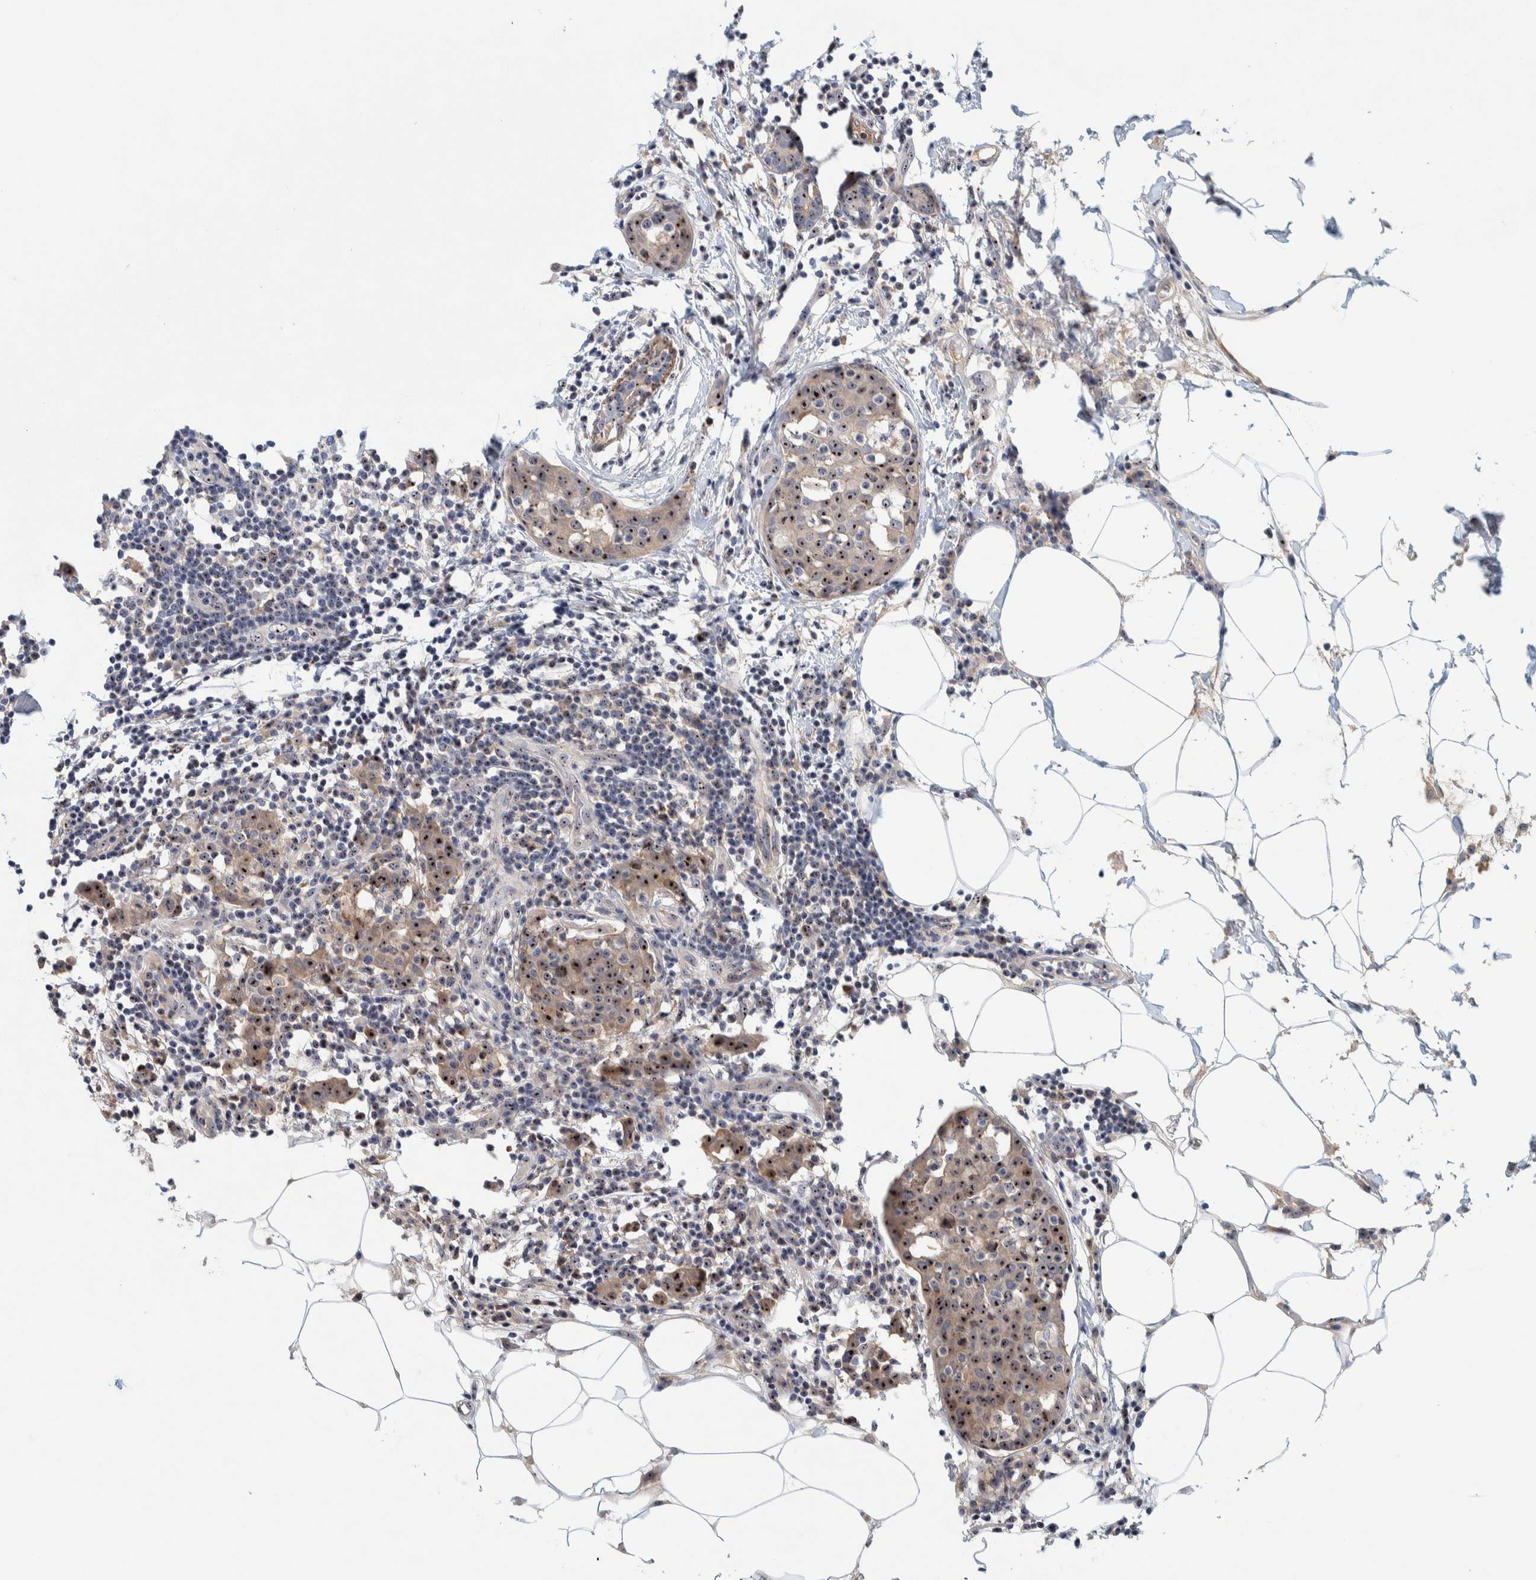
{"staining": {"intensity": "strong", "quantity": ">75%", "location": "cytoplasmic/membranous,nuclear"}, "tissue": "breast cancer", "cell_type": "Tumor cells", "image_type": "cancer", "snomed": [{"axis": "morphology", "description": "Normal tissue, NOS"}, {"axis": "morphology", "description": "Duct carcinoma"}, {"axis": "topography", "description": "Breast"}], "caption": "This micrograph reveals IHC staining of breast invasive ductal carcinoma, with high strong cytoplasmic/membranous and nuclear expression in approximately >75% of tumor cells.", "gene": "NOL11", "patient": {"sex": "female", "age": 37}}